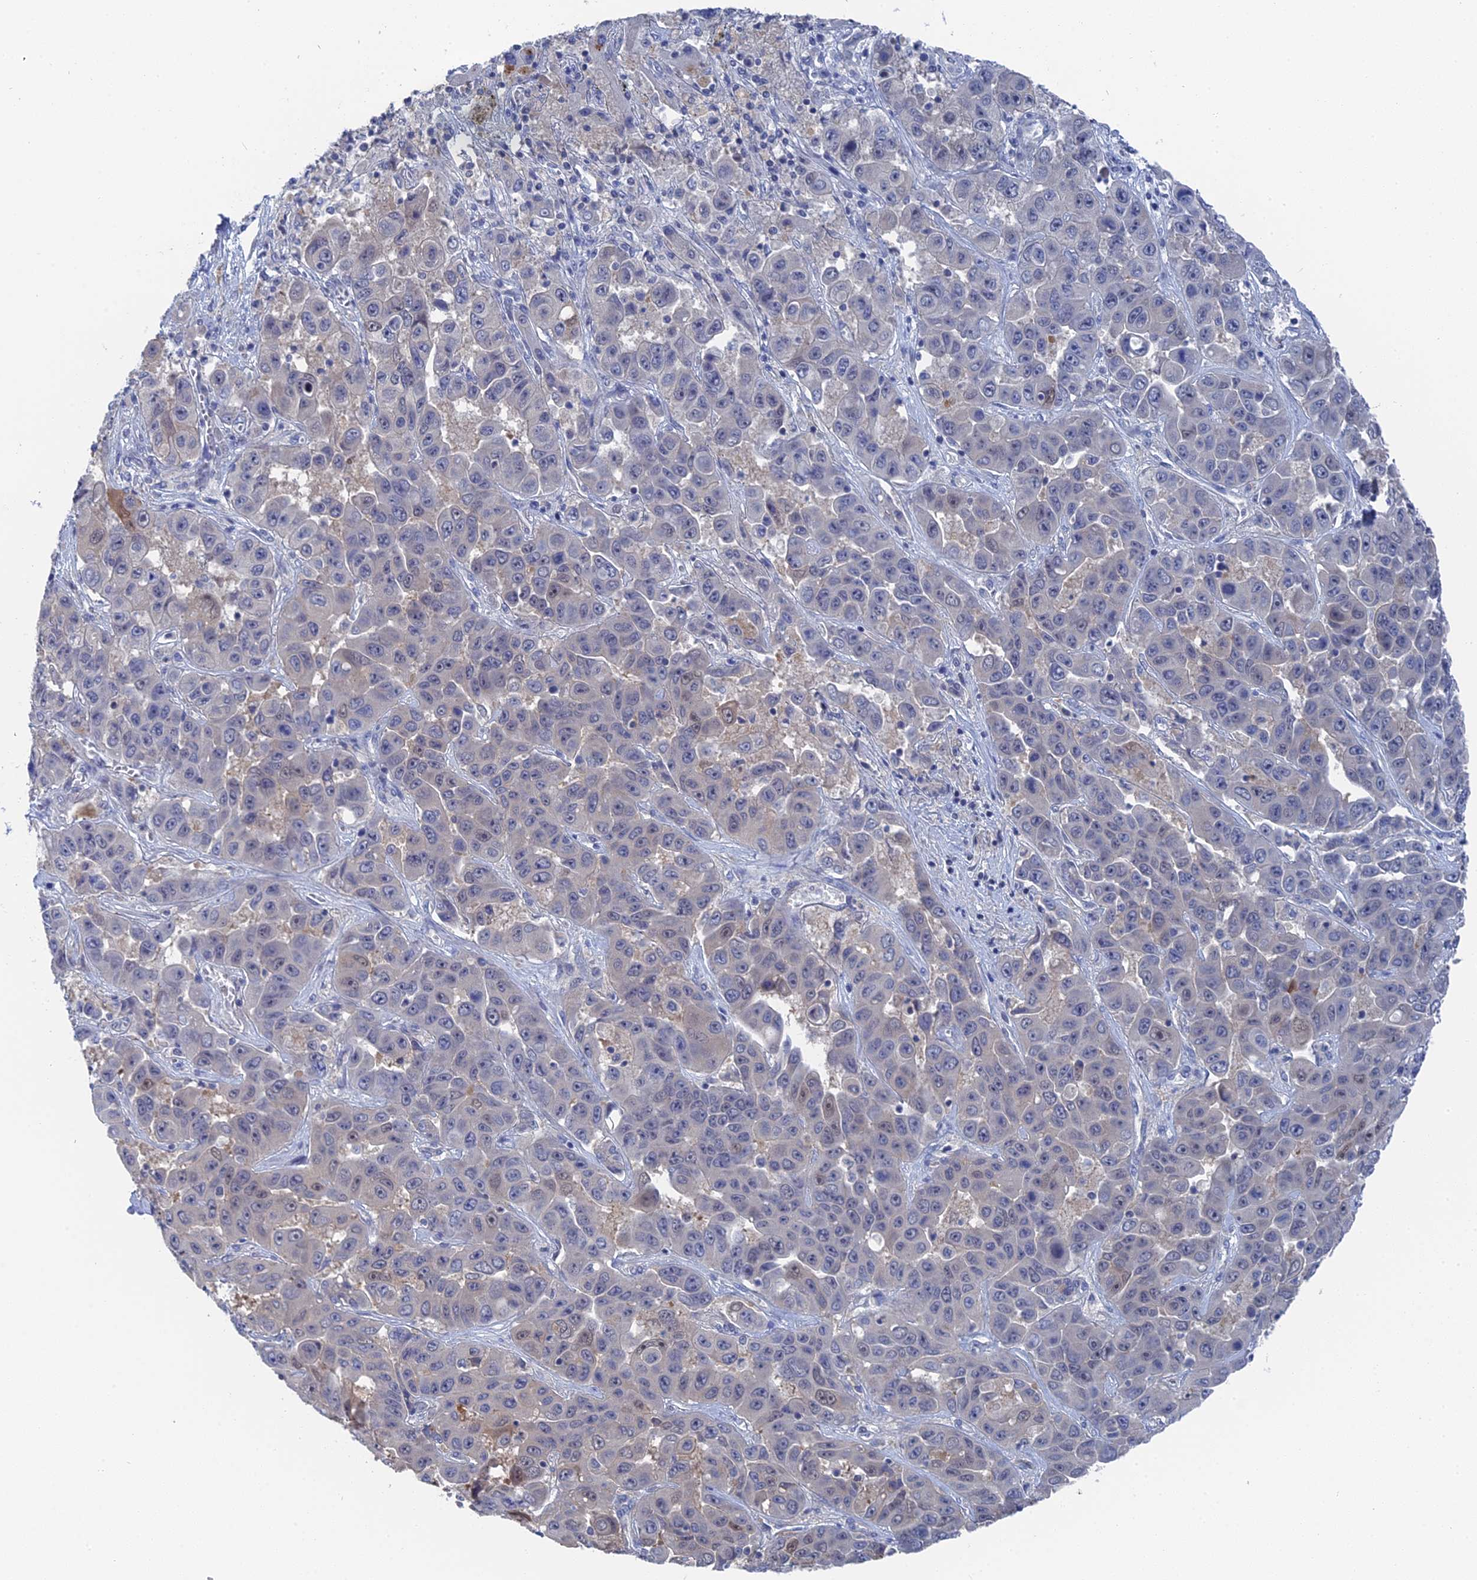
{"staining": {"intensity": "negative", "quantity": "none", "location": "none"}, "tissue": "liver cancer", "cell_type": "Tumor cells", "image_type": "cancer", "snomed": [{"axis": "morphology", "description": "Cholangiocarcinoma"}, {"axis": "topography", "description": "Liver"}], "caption": "Tumor cells show no significant protein expression in liver cholangiocarcinoma.", "gene": "MTHFSD", "patient": {"sex": "female", "age": 52}}